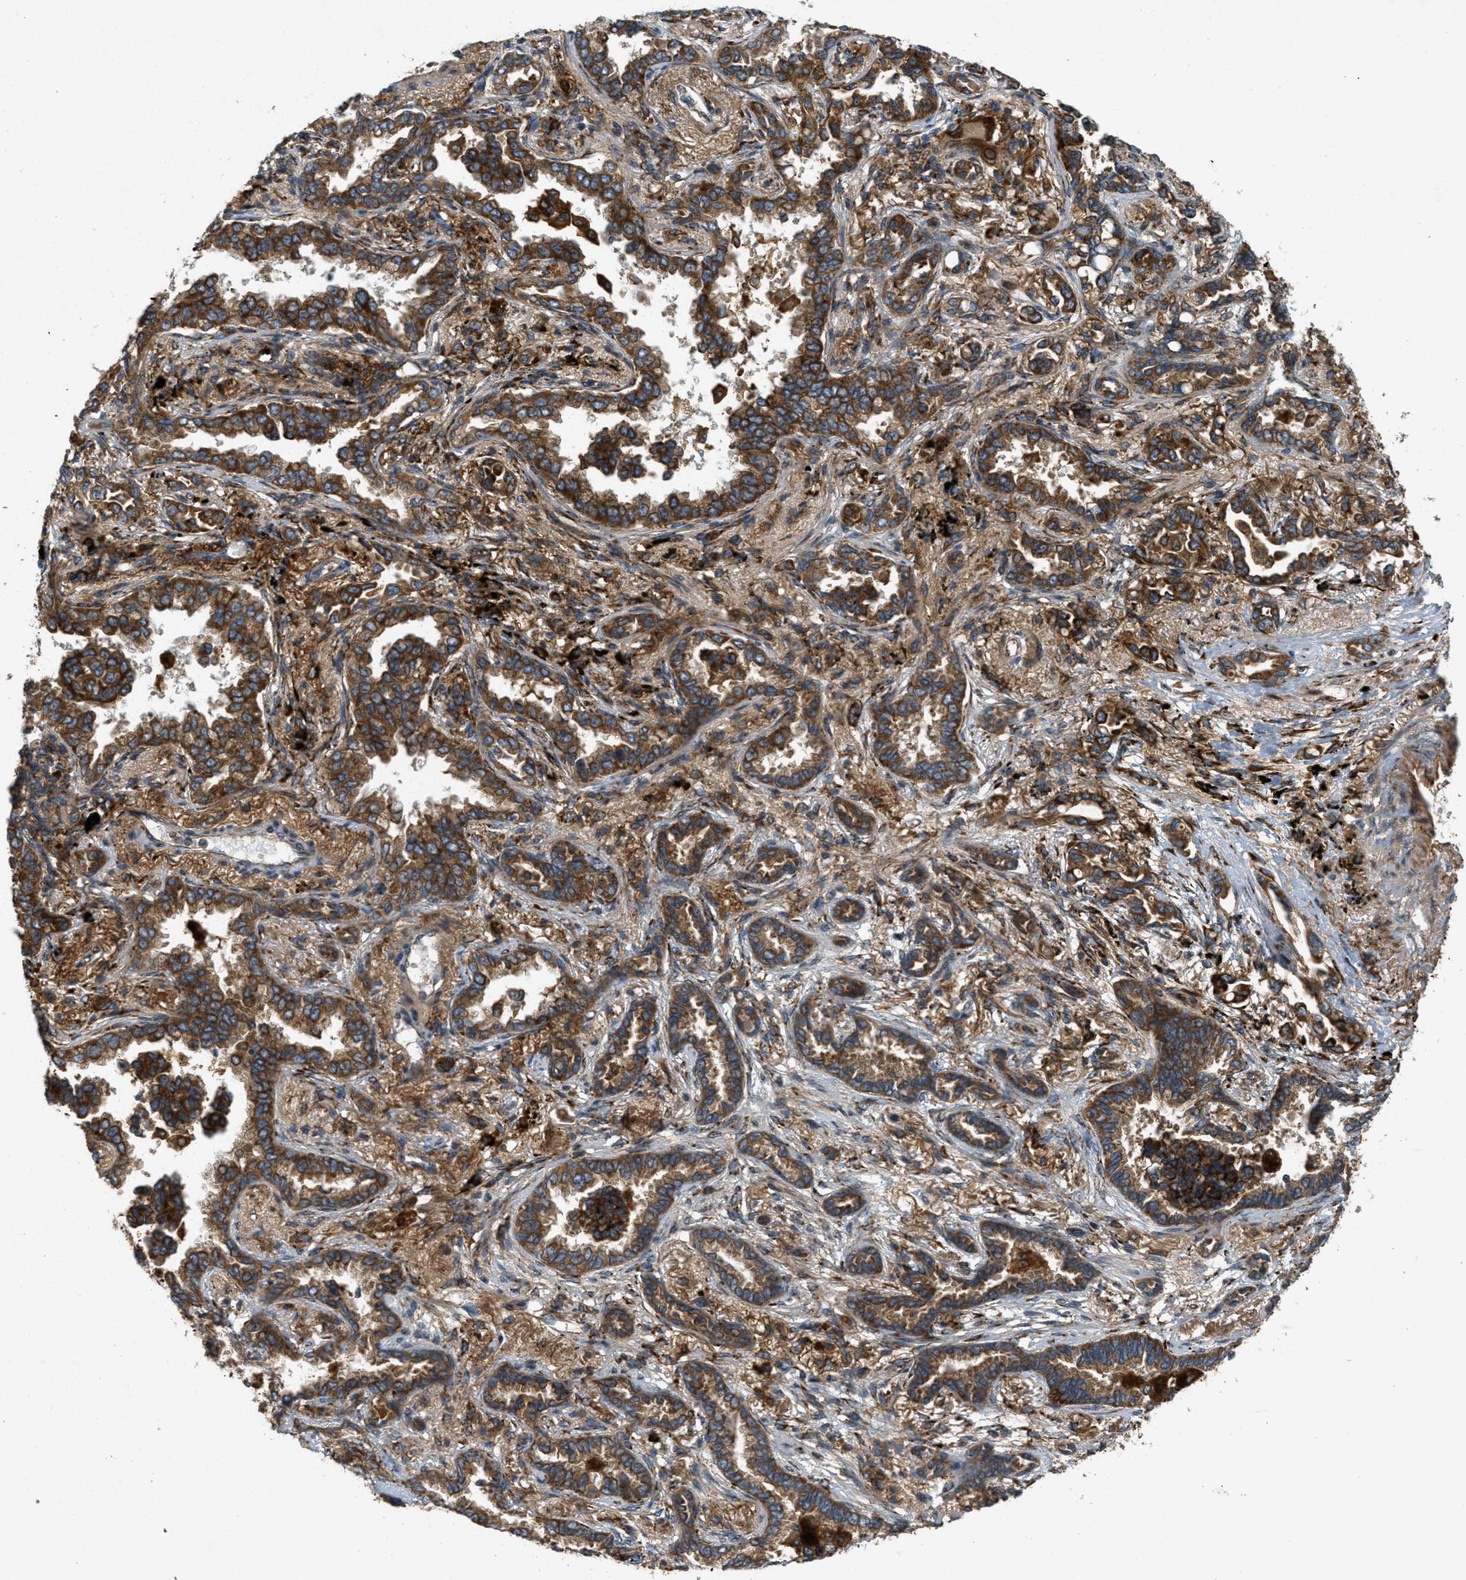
{"staining": {"intensity": "moderate", "quantity": ">75%", "location": "cytoplasmic/membranous"}, "tissue": "lung cancer", "cell_type": "Tumor cells", "image_type": "cancer", "snomed": [{"axis": "morphology", "description": "Normal tissue, NOS"}, {"axis": "morphology", "description": "Adenocarcinoma, NOS"}, {"axis": "topography", "description": "Lung"}], "caption": "Human adenocarcinoma (lung) stained with a protein marker shows moderate staining in tumor cells.", "gene": "PCDH18", "patient": {"sex": "male", "age": 59}}